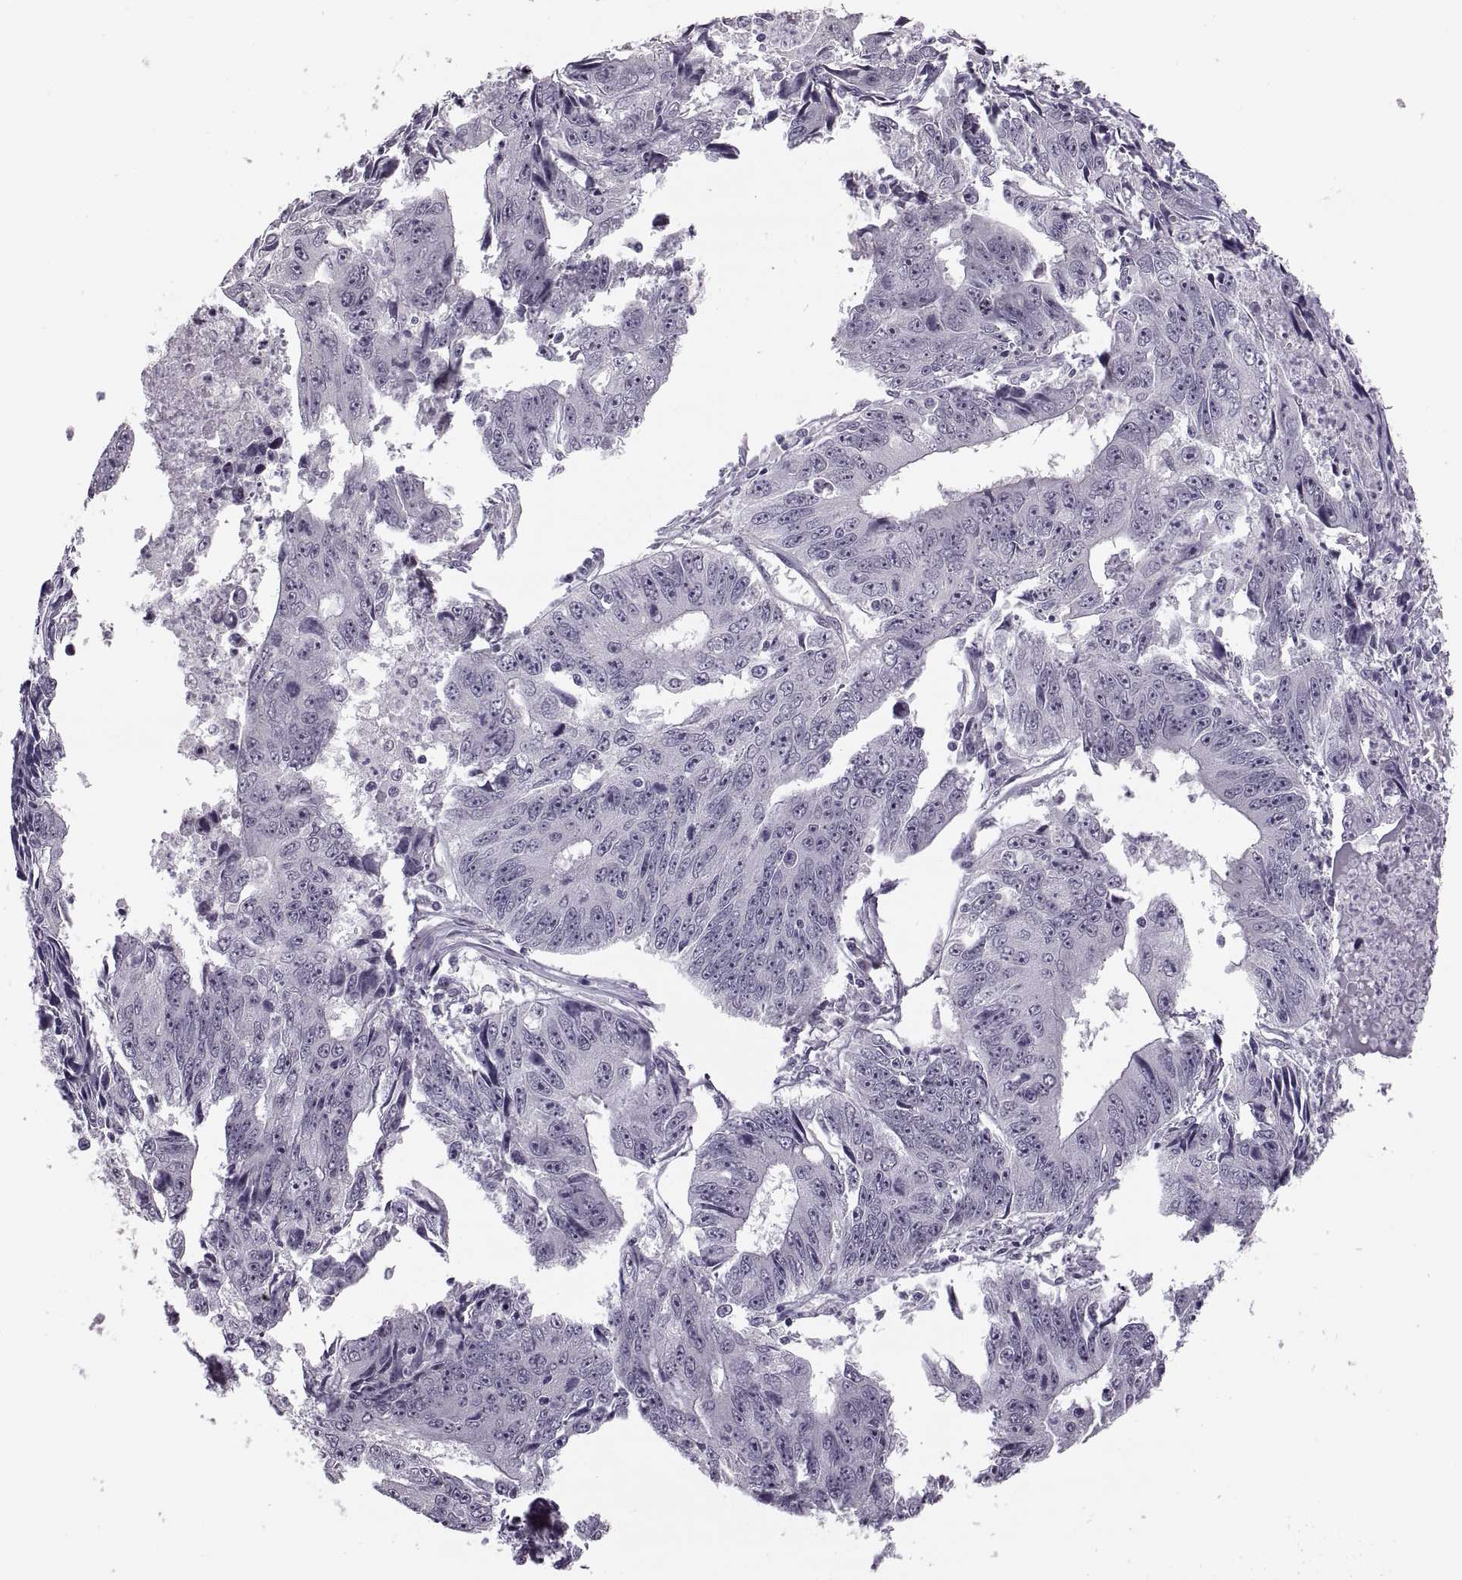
{"staining": {"intensity": "negative", "quantity": "none", "location": "none"}, "tissue": "liver cancer", "cell_type": "Tumor cells", "image_type": "cancer", "snomed": [{"axis": "morphology", "description": "Cholangiocarcinoma"}, {"axis": "topography", "description": "Liver"}], "caption": "High power microscopy histopathology image of an immunohistochemistry (IHC) photomicrograph of cholangiocarcinoma (liver), revealing no significant staining in tumor cells.", "gene": "PAGE5", "patient": {"sex": "male", "age": 65}}